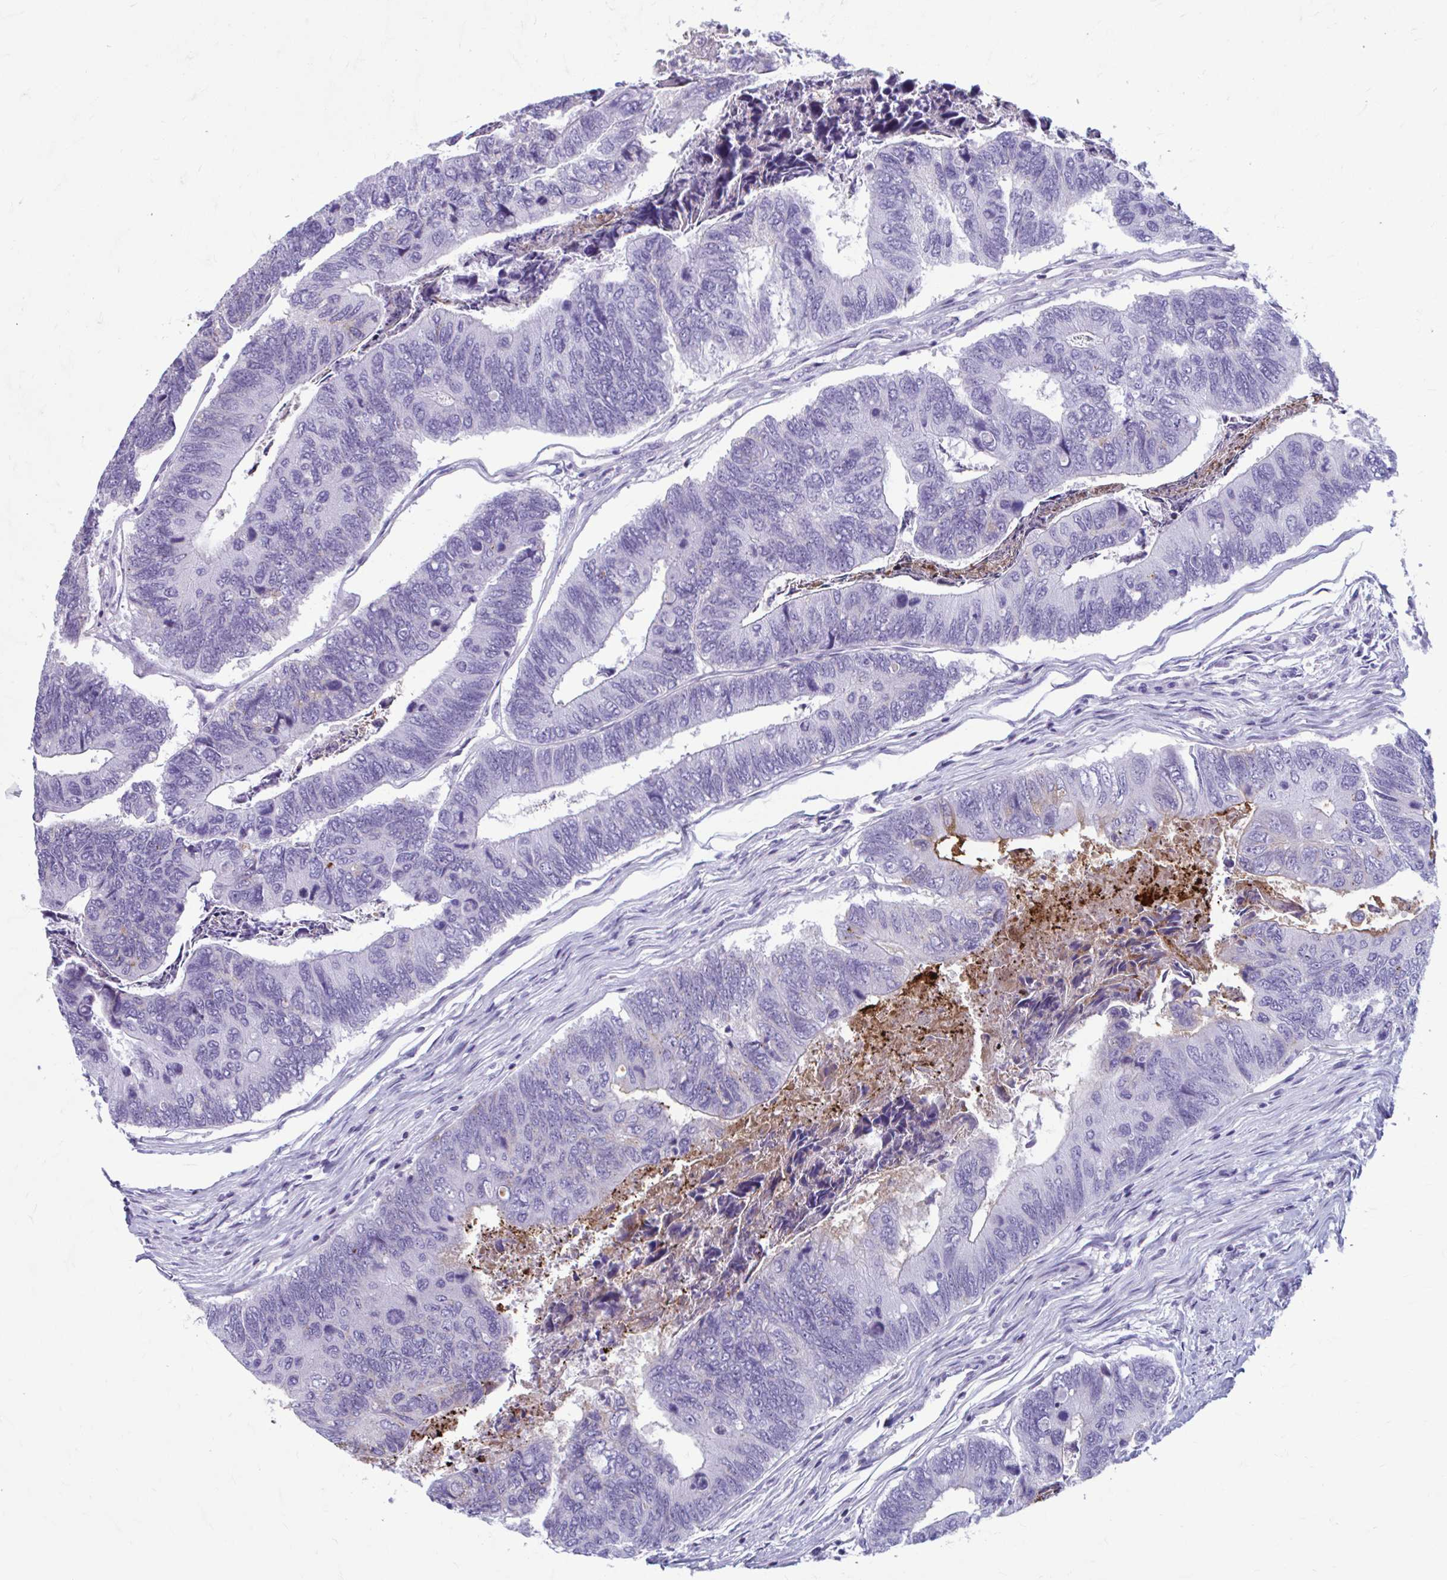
{"staining": {"intensity": "negative", "quantity": "none", "location": "none"}, "tissue": "colorectal cancer", "cell_type": "Tumor cells", "image_type": "cancer", "snomed": [{"axis": "morphology", "description": "Adenocarcinoma, NOS"}, {"axis": "topography", "description": "Colon"}], "caption": "This is a image of immunohistochemistry staining of adenocarcinoma (colorectal), which shows no positivity in tumor cells.", "gene": "C12orf71", "patient": {"sex": "female", "age": 67}}